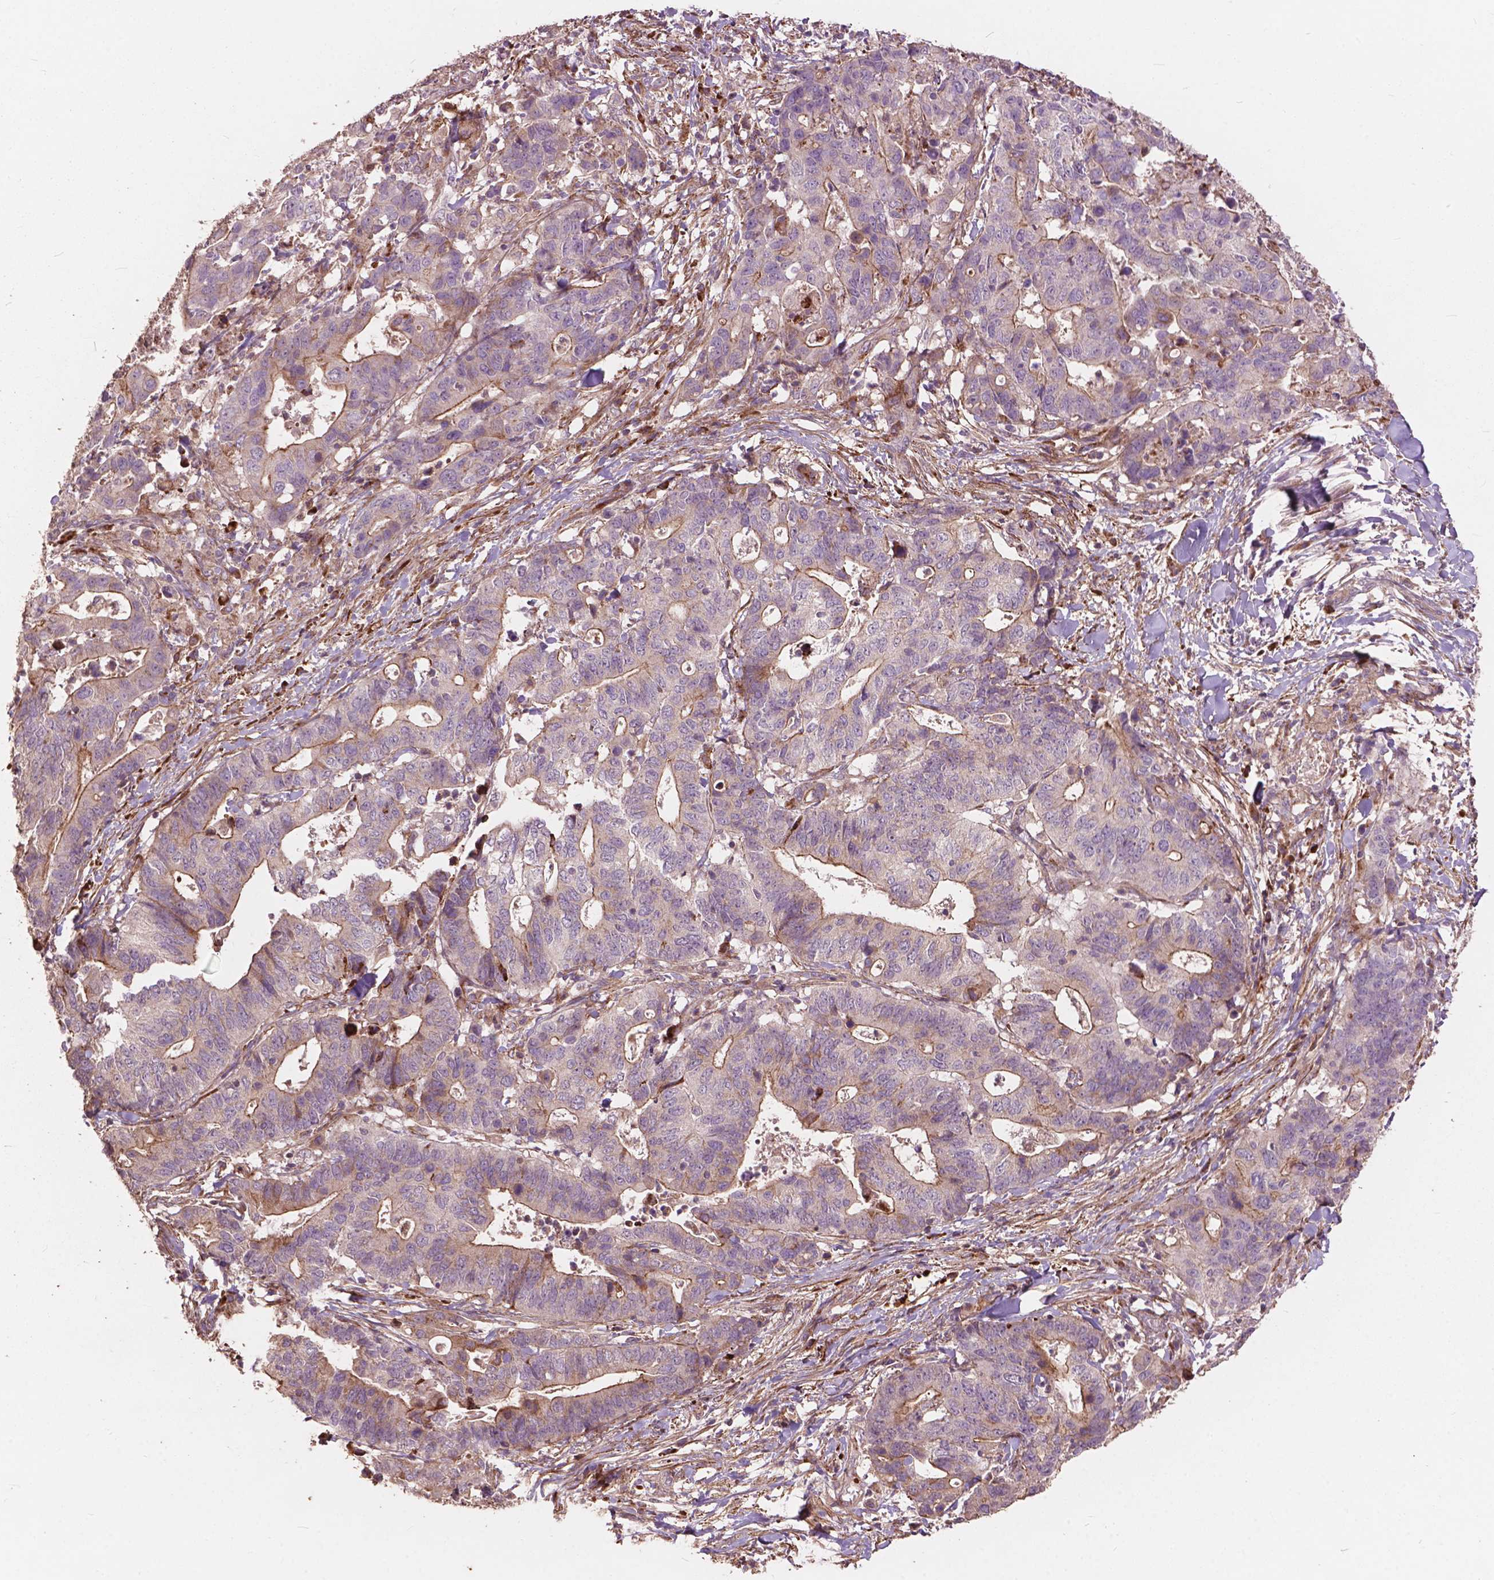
{"staining": {"intensity": "moderate", "quantity": "<25%", "location": "cytoplasmic/membranous"}, "tissue": "stomach cancer", "cell_type": "Tumor cells", "image_type": "cancer", "snomed": [{"axis": "morphology", "description": "Adenocarcinoma, NOS"}, {"axis": "topography", "description": "Stomach, upper"}], "caption": "A brown stain shows moderate cytoplasmic/membranous expression of a protein in human stomach cancer (adenocarcinoma) tumor cells.", "gene": "FNIP1", "patient": {"sex": "female", "age": 67}}